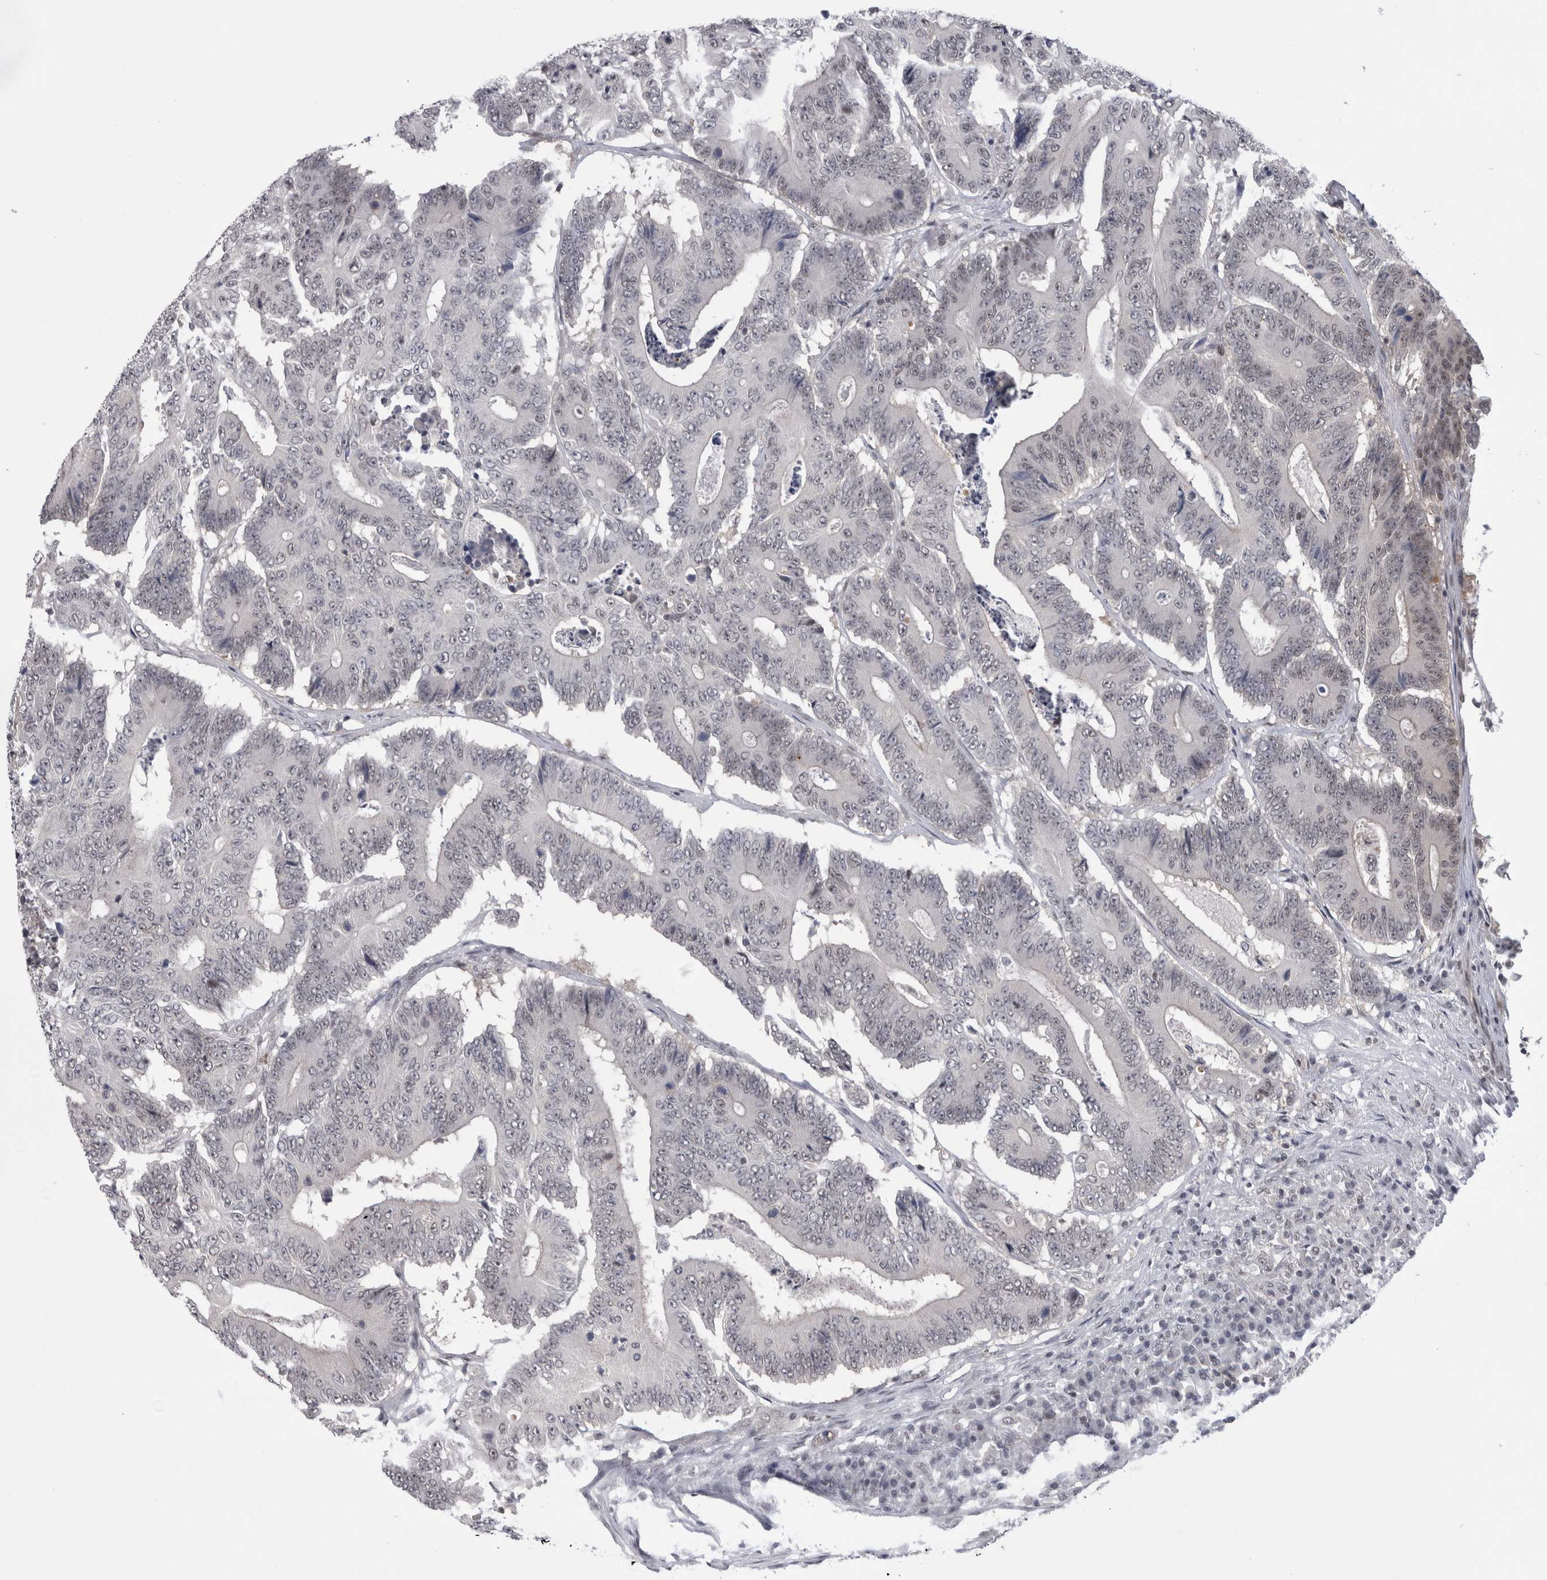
{"staining": {"intensity": "negative", "quantity": "none", "location": "none"}, "tissue": "colorectal cancer", "cell_type": "Tumor cells", "image_type": "cancer", "snomed": [{"axis": "morphology", "description": "Adenocarcinoma, NOS"}, {"axis": "topography", "description": "Colon"}], "caption": "Colorectal adenocarcinoma was stained to show a protein in brown. There is no significant expression in tumor cells. (DAB (3,3'-diaminobenzidine) immunohistochemistry with hematoxylin counter stain).", "gene": "PSMB2", "patient": {"sex": "male", "age": 83}}